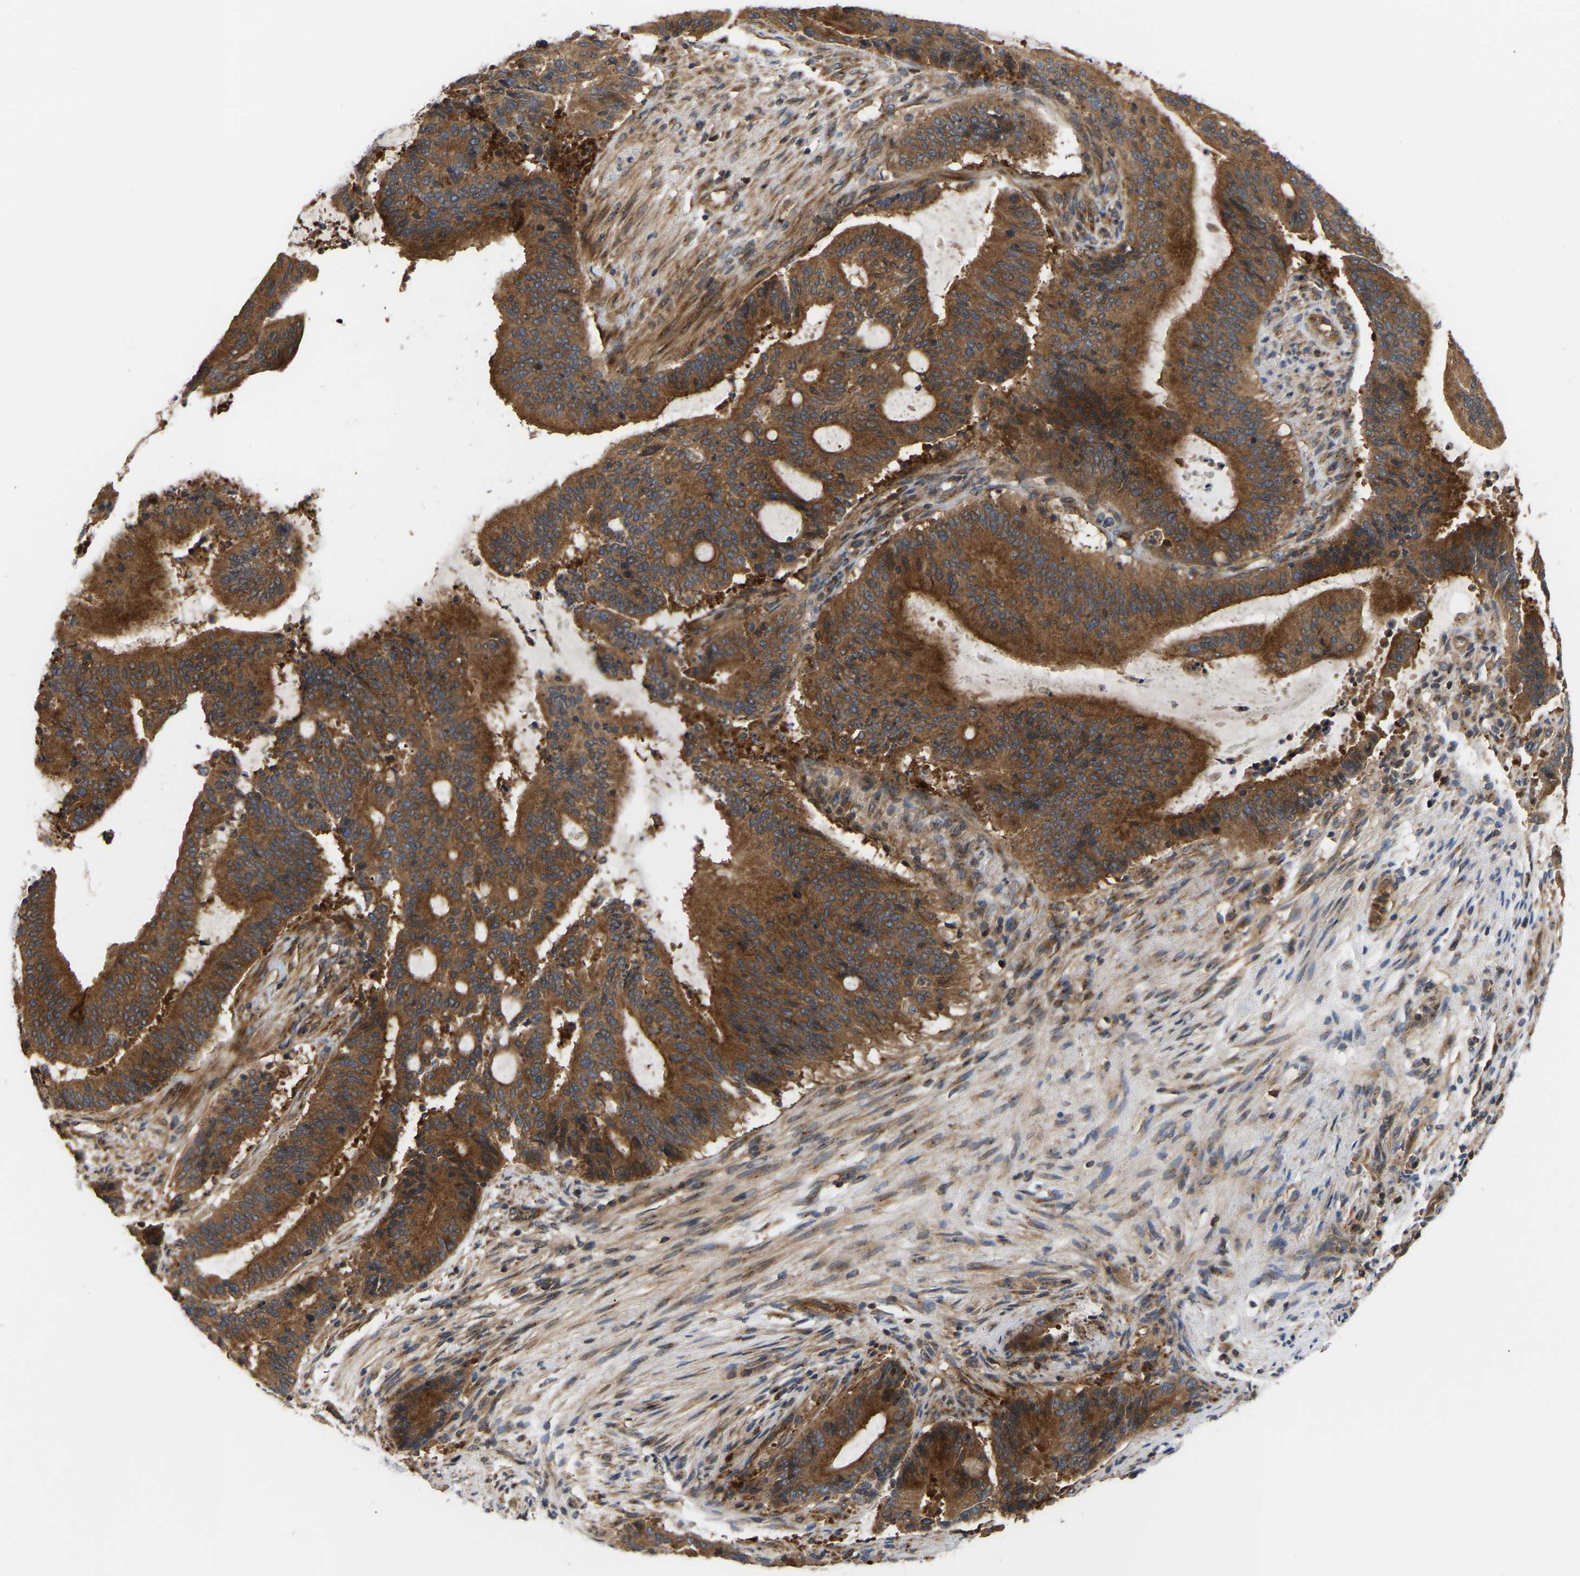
{"staining": {"intensity": "strong", "quantity": ">75%", "location": "cytoplasmic/membranous"}, "tissue": "liver cancer", "cell_type": "Tumor cells", "image_type": "cancer", "snomed": [{"axis": "morphology", "description": "Cholangiocarcinoma"}, {"axis": "topography", "description": "Liver"}], "caption": "IHC of human liver cancer (cholangiocarcinoma) demonstrates high levels of strong cytoplasmic/membranous expression in about >75% of tumor cells.", "gene": "LAPTM4B", "patient": {"sex": "female", "age": 73}}